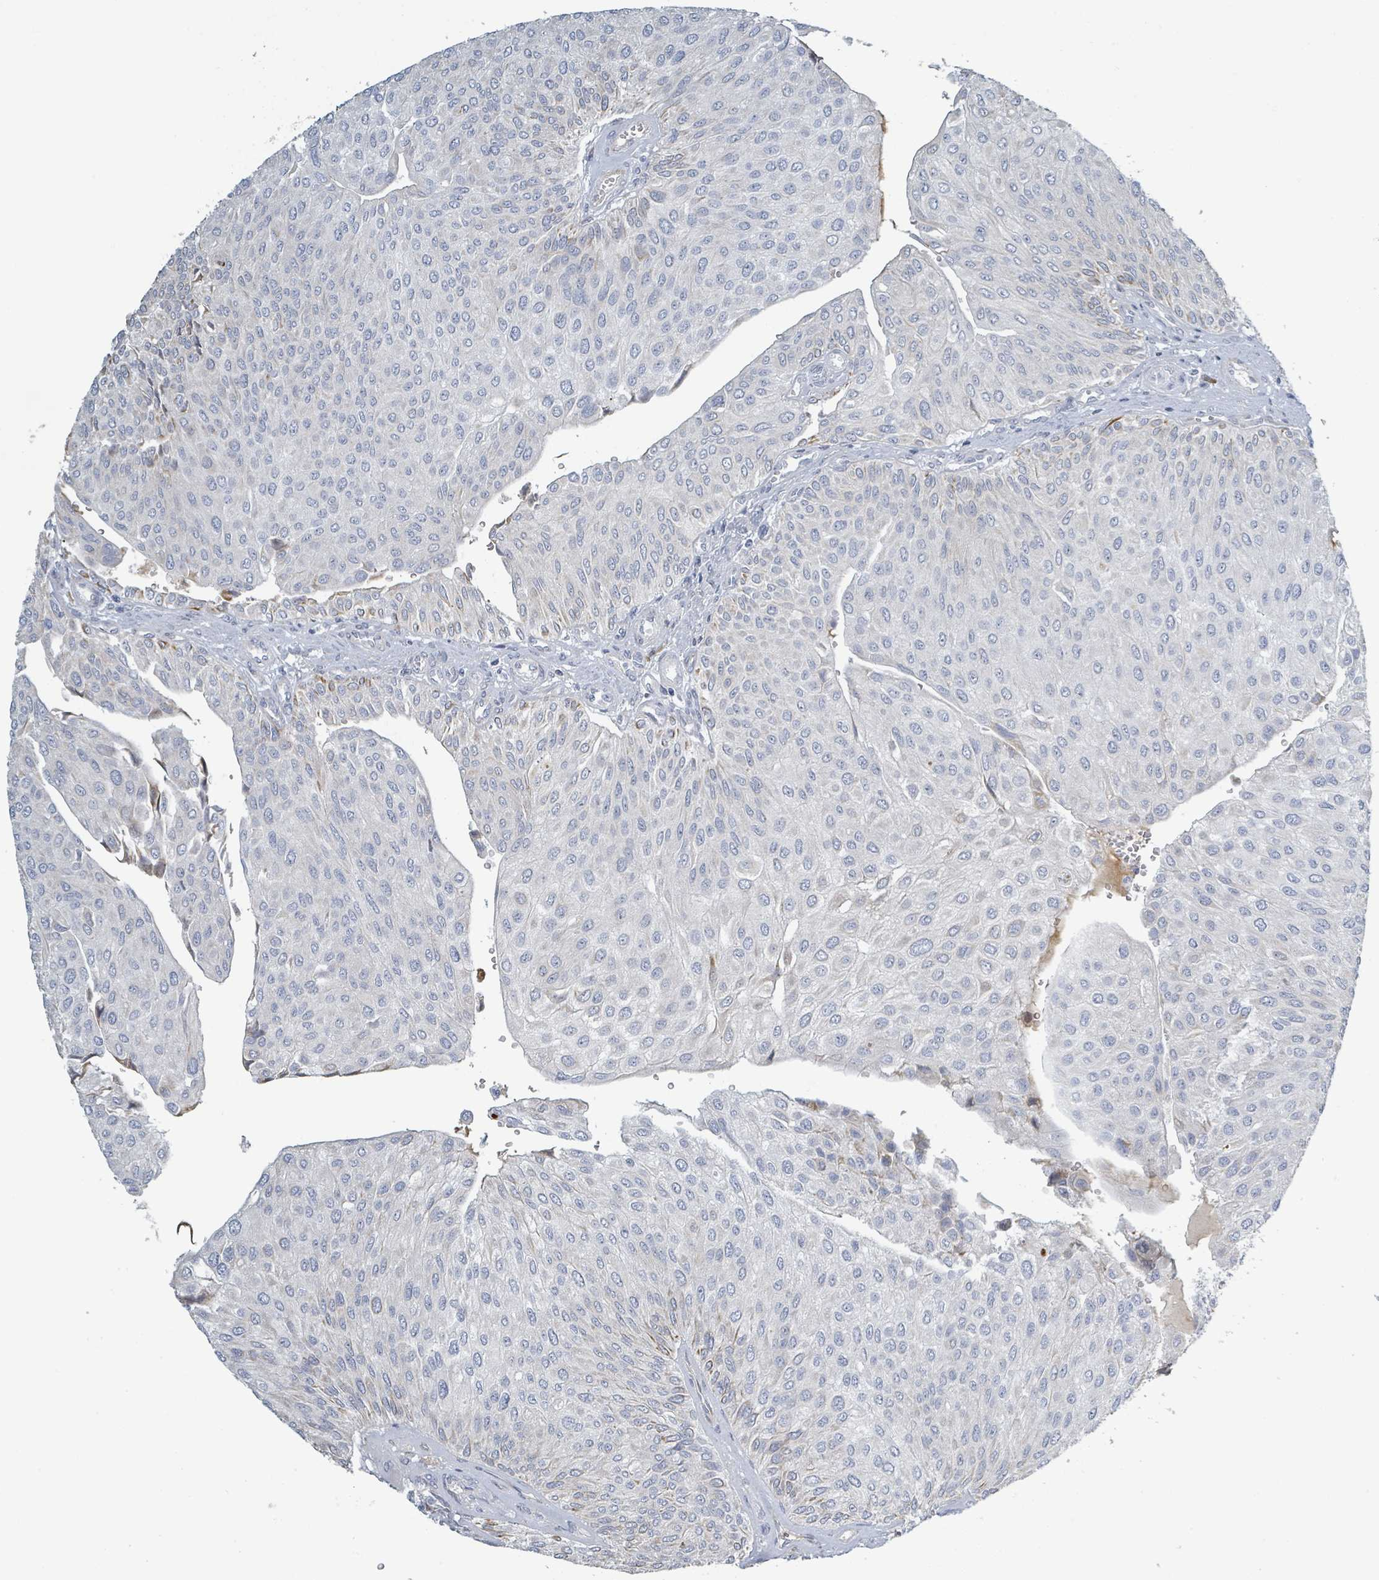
{"staining": {"intensity": "moderate", "quantity": "25%-75%", "location": "cytoplasmic/membranous"}, "tissue": "urothelial cancer", "cell_type": "Tumor cells", "image_type": "cancer", "snomed": [{"axis": "morphology", "description": "Urothelial carcinoma, NOS"}, {"axis": "topography", "description": "Urinary bladder"}], "caption": "Transitional cell carcinoma stained with a brown dye demonstrates moderate cytoplasmic/membranous positive staining in approximately 25%-75% of tumor cells.", "gene": "RAB33B", "patient": {"sex": "male", "age": 67}}